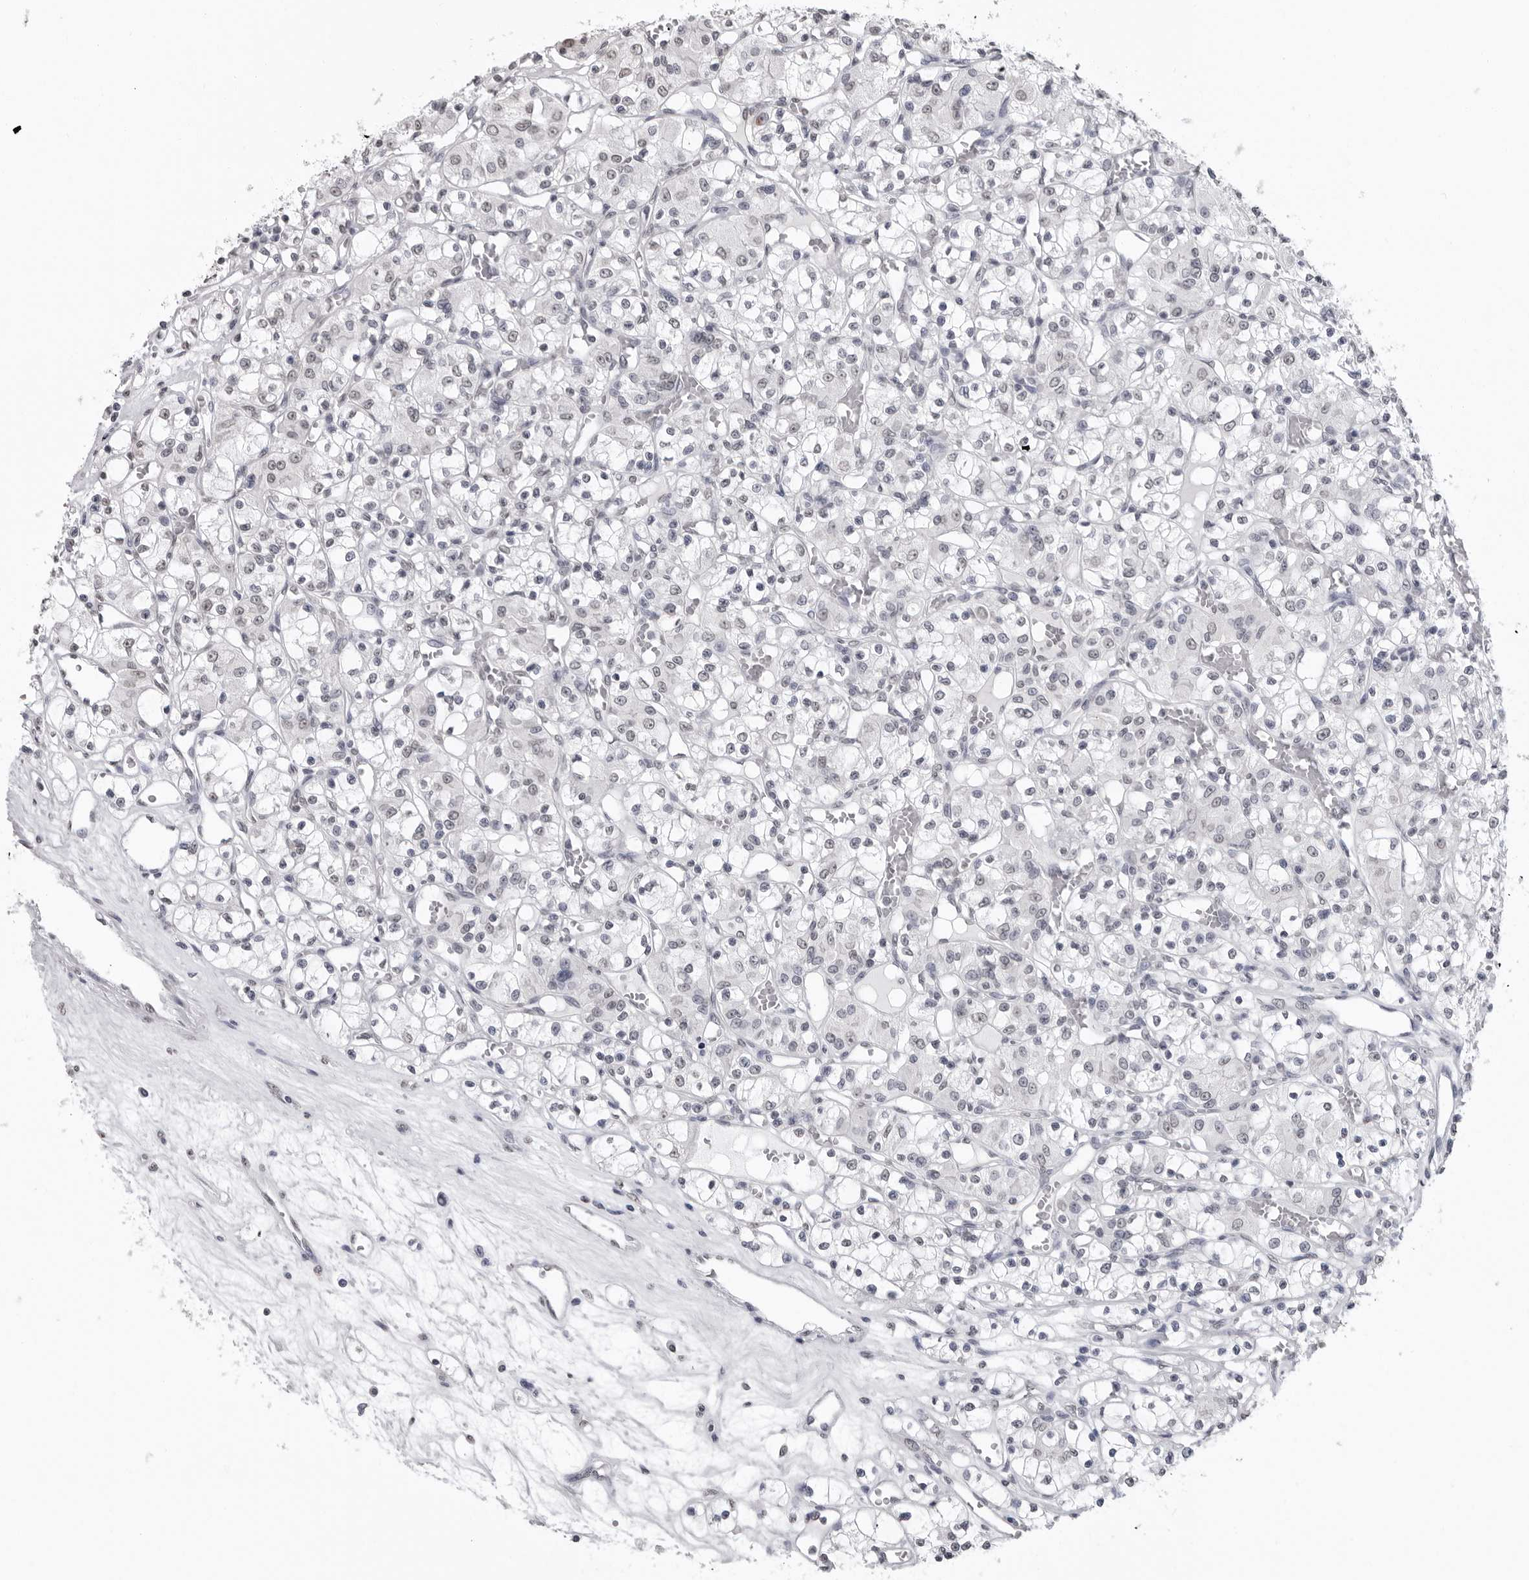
{"staining": {"intensity": "weak", "quantity": "<25%", "location": "nuclear"}, "tissue": "renal cancer", "cell_type": "Tumor cells", "image_type": "cancer", "snomed": [{"axis": "morphology", "description": "Adenocarcinoma, NOS"}, {"axis": "topography", "description": "Kidney"}], "caption": "There is no significant positivity in tumor cells of renal cancer (adenocarcinoma).", "gene": "HEPACAM", "patient": {"sex": "female", "age": 59}}